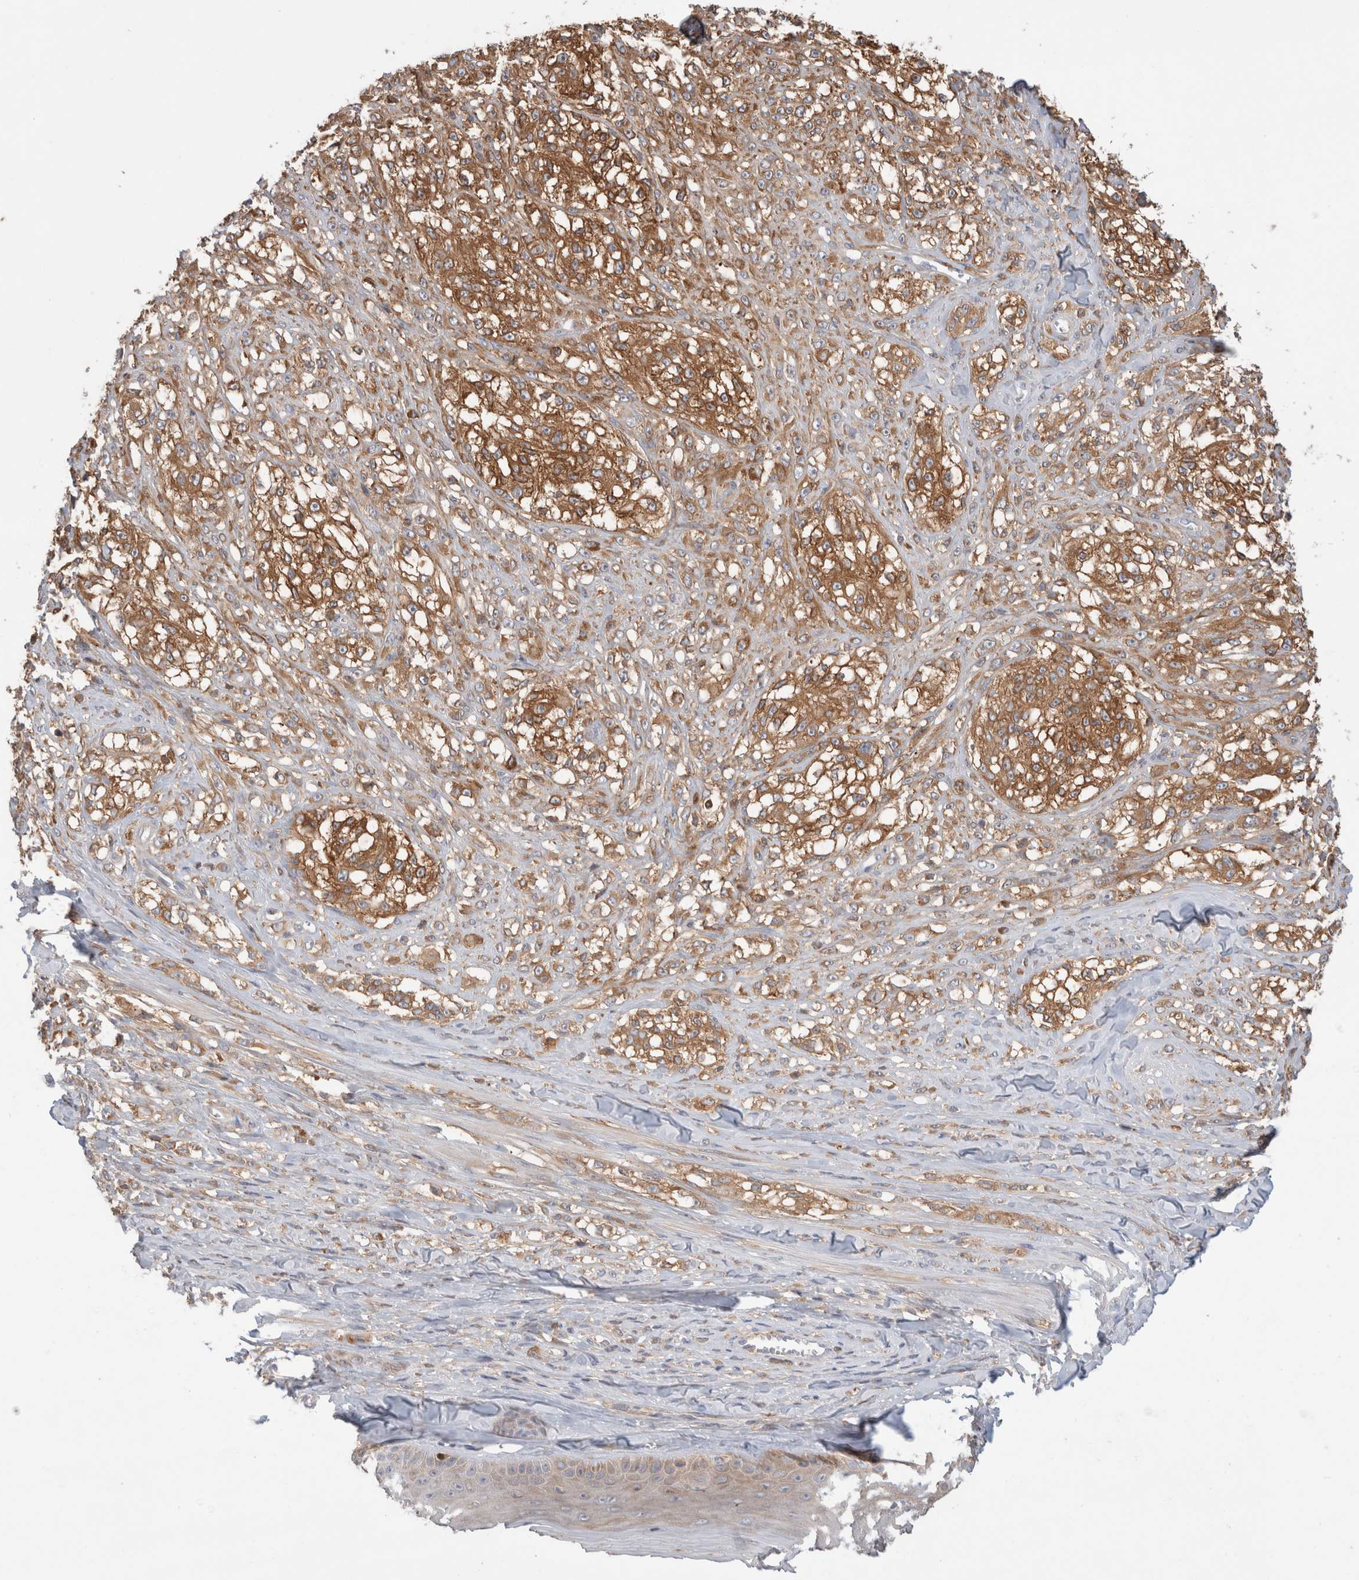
{"staining": {"intensity": "strong", "quantity": ">75%", "location": "cytoplasmic/membranous"}, "tissue": "melanoma", "cell_type": "Tumor cells", "image_type": "cancer", "snomed": [{"axis": "morphology", "description": "Malignant melanoma, NOS"}, {"axis": "topography", "description": "Skin of head"}], "caption": "Tumor cells reveal strong cytoplasmic/membranous positivity in about >75% of cells in malignant melanoma. The protein of interest is stained brown, and the nuclei are stained in blue (DAB (3,3'-diaminobenzidine) IHC with brightfield microscopy, high magnification).", "gene": "KLHL14", "patient": {"sex": "male", "age": 83}}